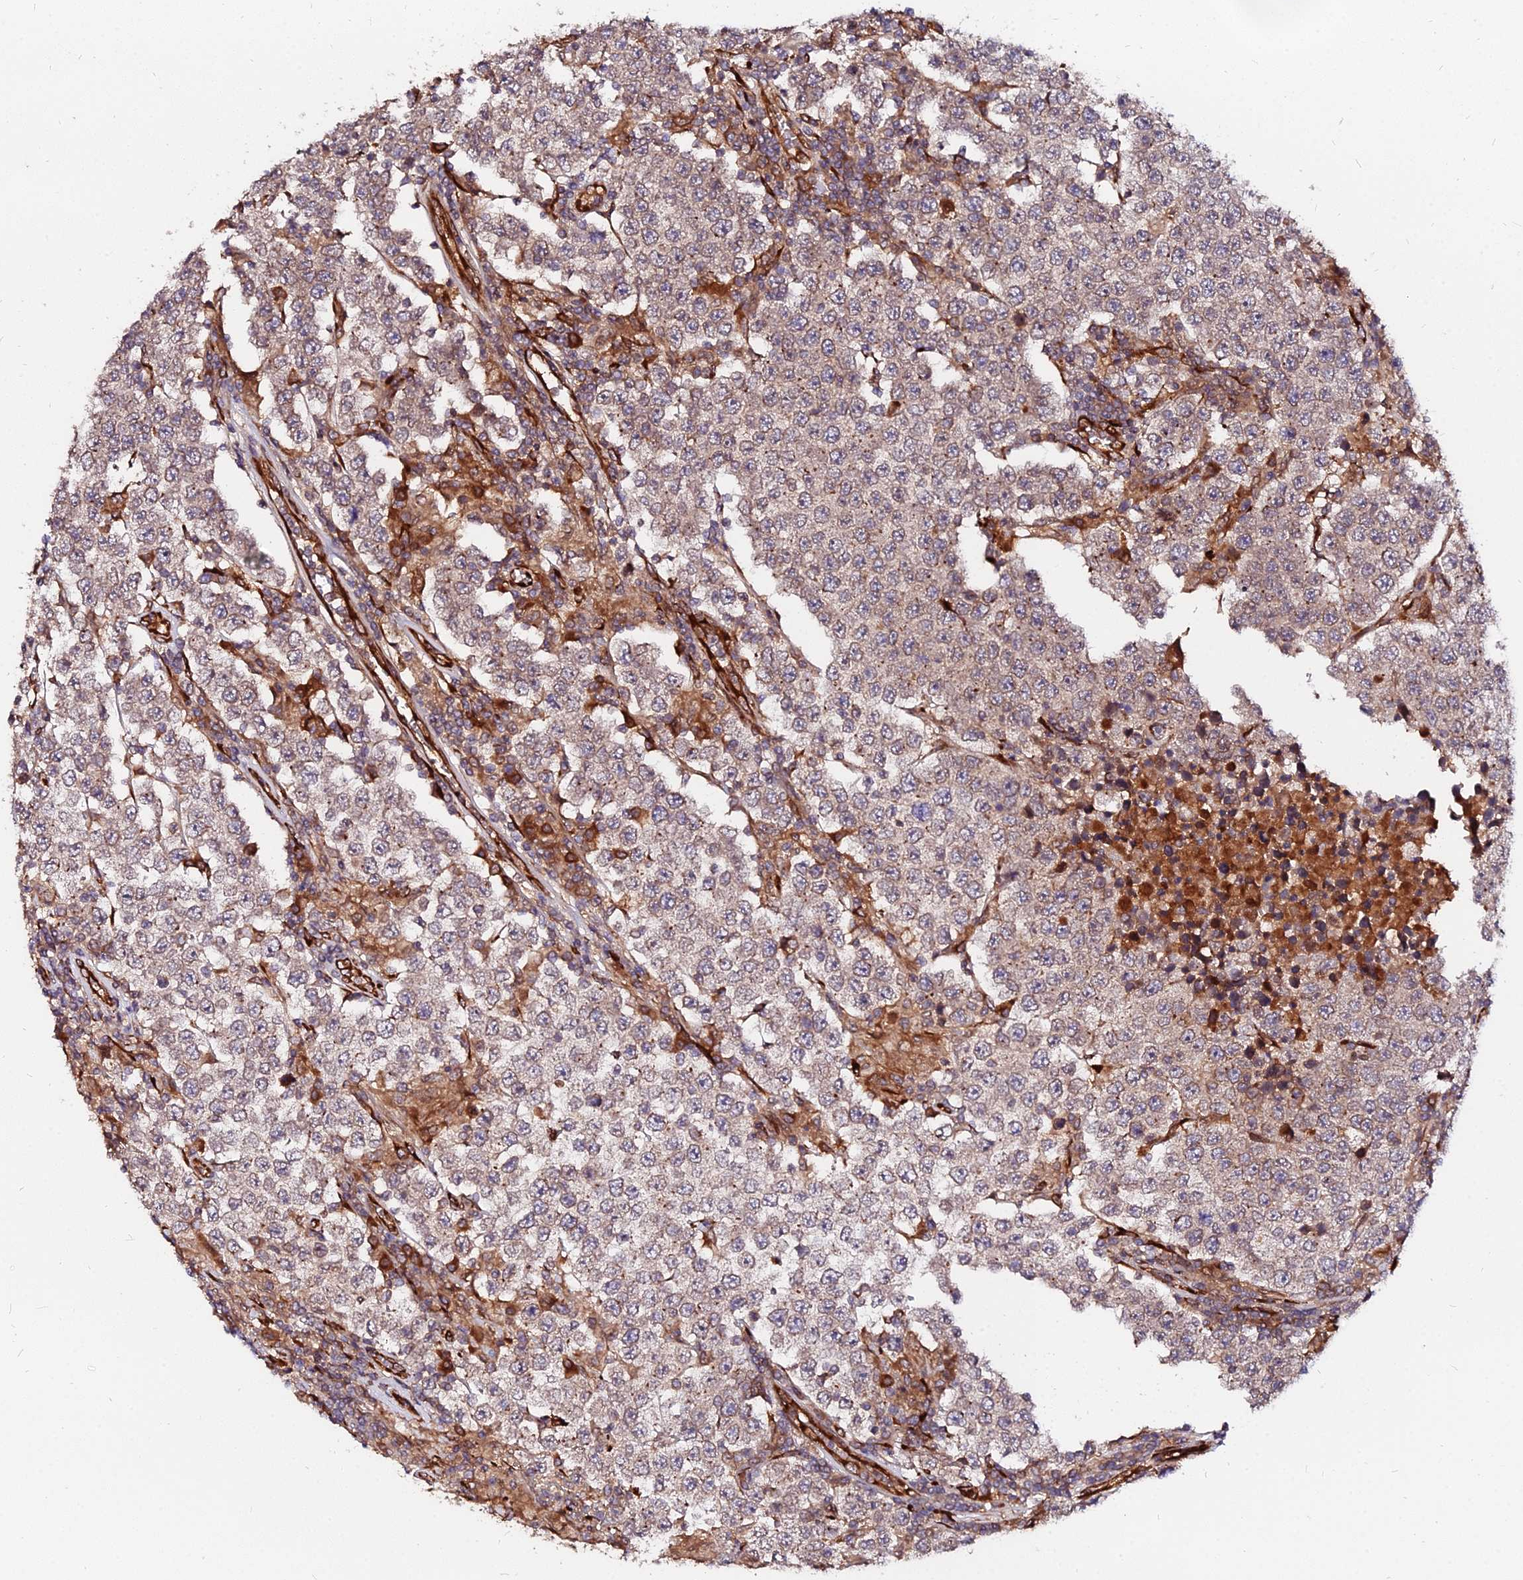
{"staining": {"intensity": "weak", "quantity": ">75%", "location": "cytoplasmic/membranous"}, "tissue": "testis cancer", "cell_type": "Tumor cells", "image_type": "cancer", "snomed": [{"axis": "morphology", "description": "Normal tissue, NOS"}, {"axis": "morphology", "description": "Urothelial carcinoma, High grade"}, {"axis": "morphology", "description": "Seminoma, NOS"}, {"axis": "morphology", "description": "Carcinoma, Embryonal, NOS"}, {"axis": "topography", "description": "Urinary bladder"}, {"axis": "topography", "description": "Testis"}], "caption": "Immunohistochemical staining of testis high-grade urothelial carcinoma reveals weak cytoplasmic/membranous protein expression in approximately >75% of tumor cells. The staining is performed using DAB (3,3'-diaminobenzidine) brown chromogen to label protein expression. The nuclei are counter-stained blue using hematoxylin.", "gene": "PDE4D", "patient": {"sex": "male", "age": 41}}